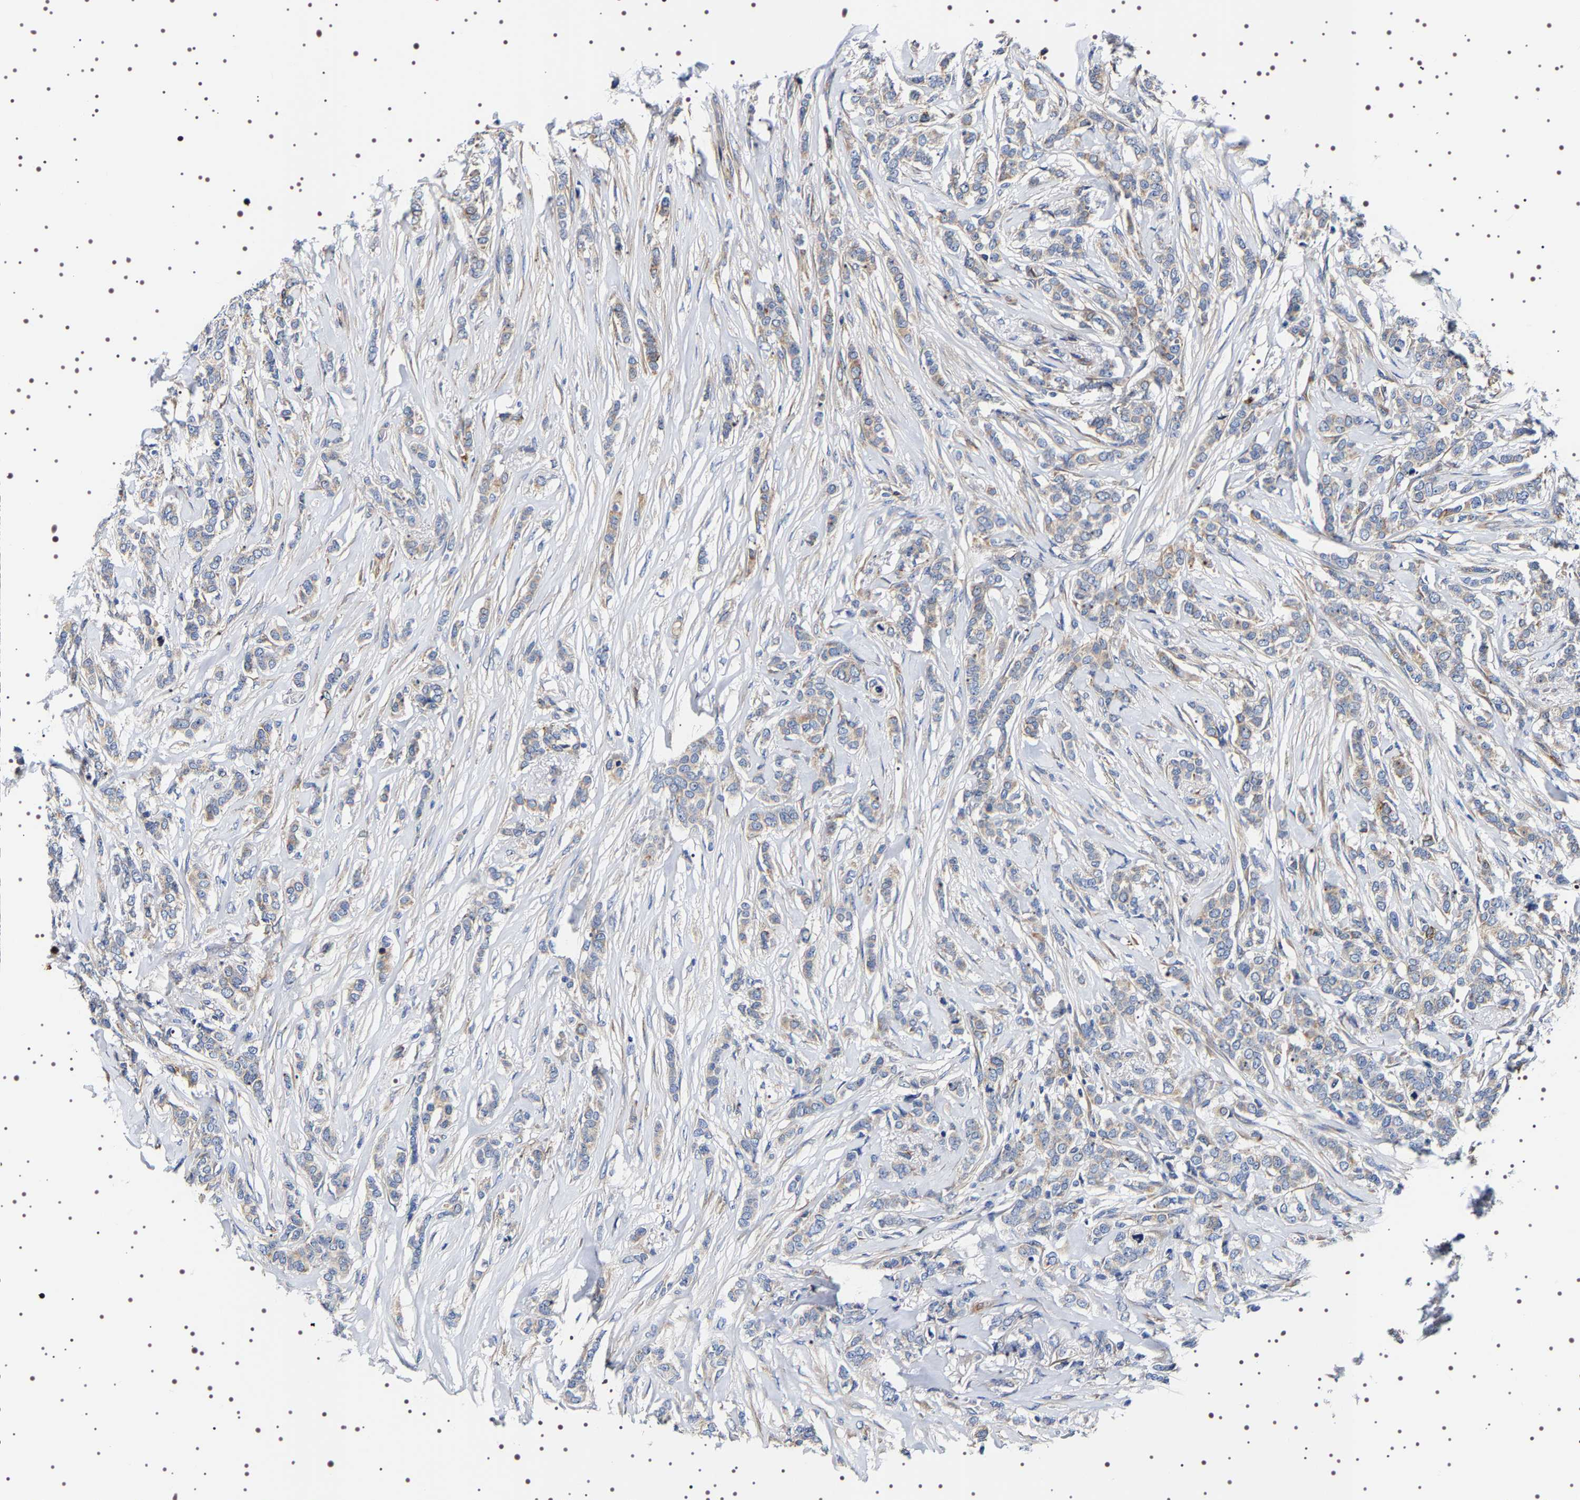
{"staining": {"intensity": "moderate", "quantity": "<25%", "location": "cytoplasmic/membranous"}, "tissue": "breast cancer", "cell_type": "Tumor cells", "image_type": "cancer", "snomed": [{"axis": "morphology", "description": "Lobular carcinoma"}, {"axis": "topography", "description": "Skin"}, {"axis": "topography", "description": "Breast"}], "caption": "Moderate cytoplasmic/membranous staining for a protein is identified in about <25% of tumor cells of lobular carcinoma (breast) using IHC.", "gene": "SQLE", "patient": {"sex": "female", "age": 46}}